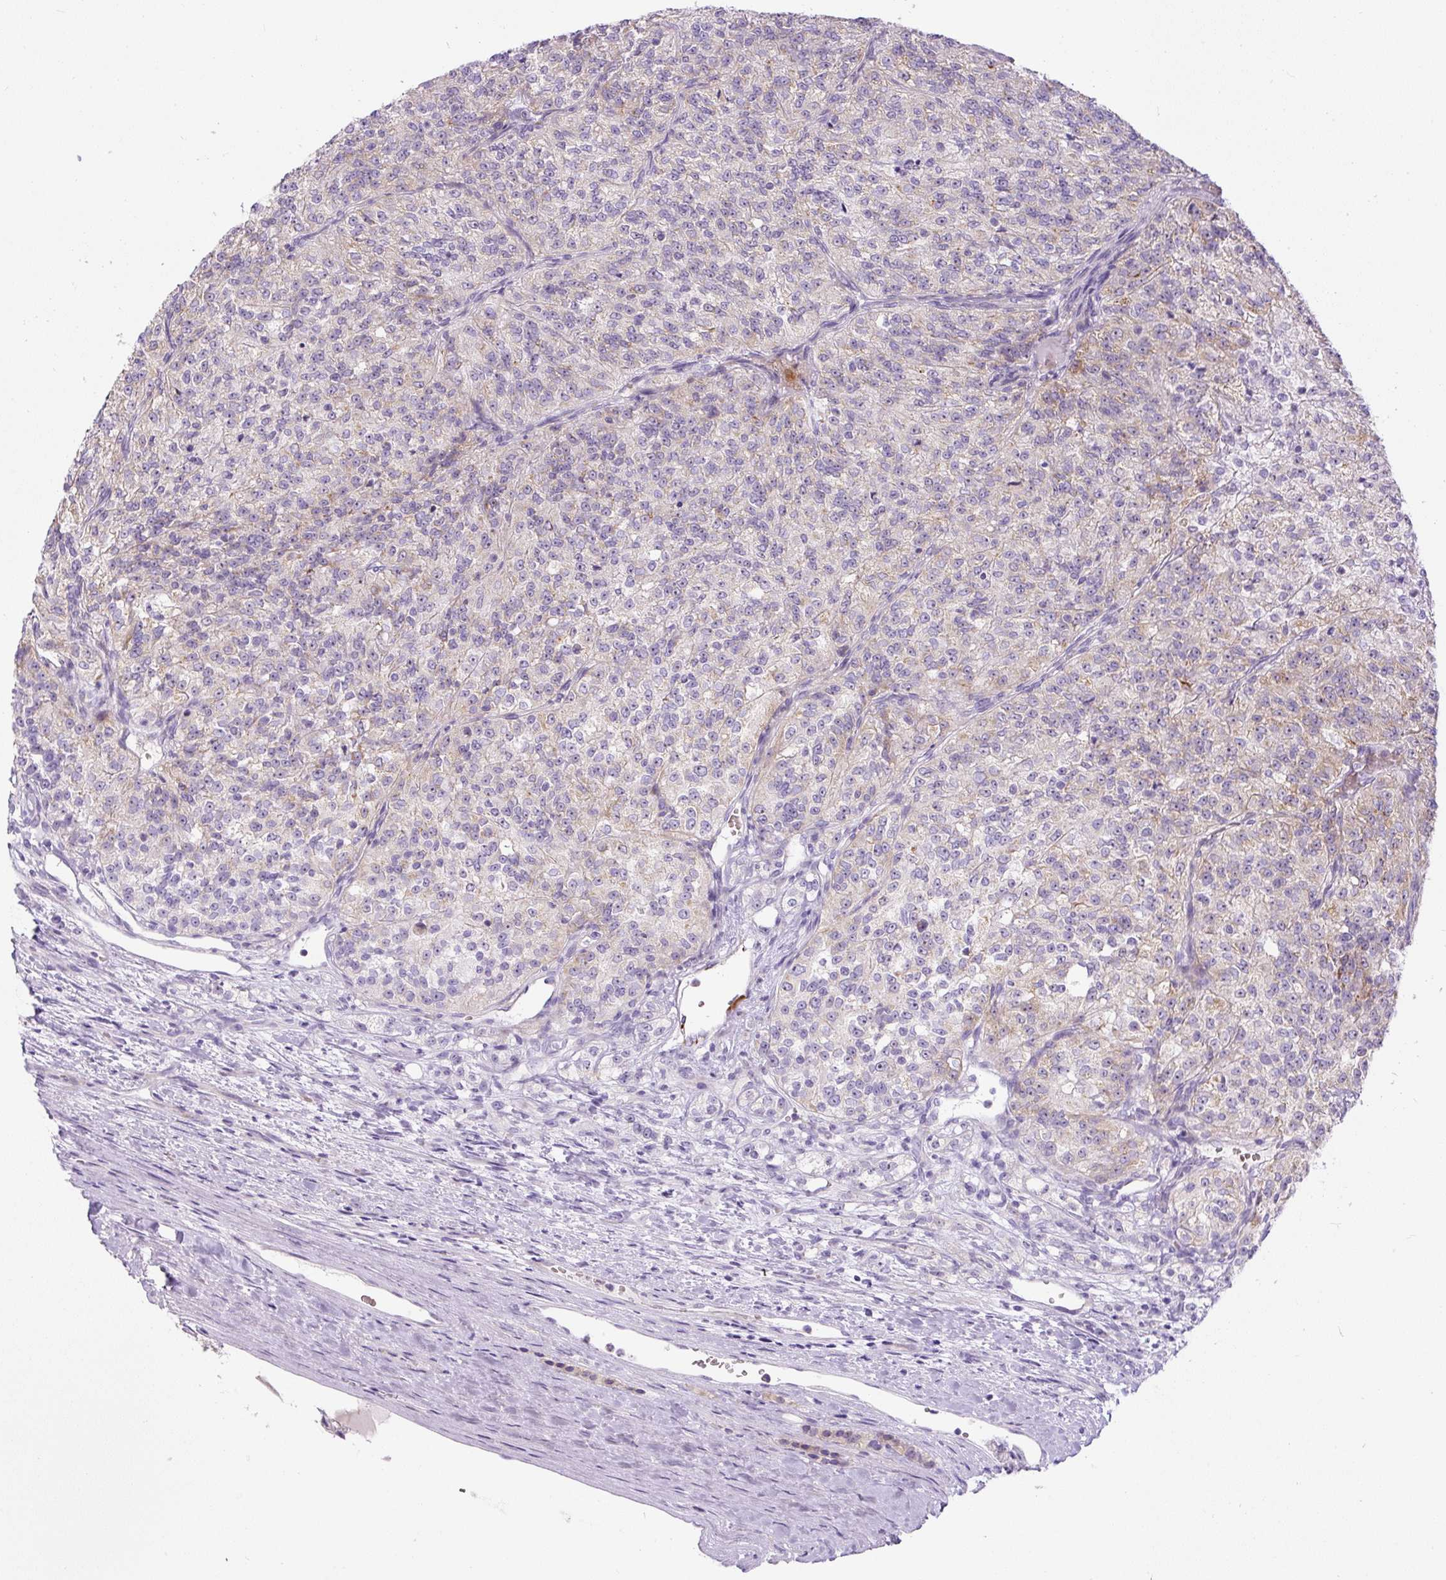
{"staining": {"intensity": "weak", "quantity": "<25%", "location": "cytoplasmic/membranous"}, "tissue": "renal cancer", "cell_type": "Tumor cells", "image_type": "cancer", "snomed": [{"axis": "morphology", "description": "Adenocarcinoma, NOS"}, {"axis": "topography", "description": "Kidney"}], "caption": "DAB immunohistochemical staining of renal cancer (adenocarcinoma) displays no significant expression in tumor cells.", "gene": "ZNF596", "patient": {"sex": "female", "age": 63}}